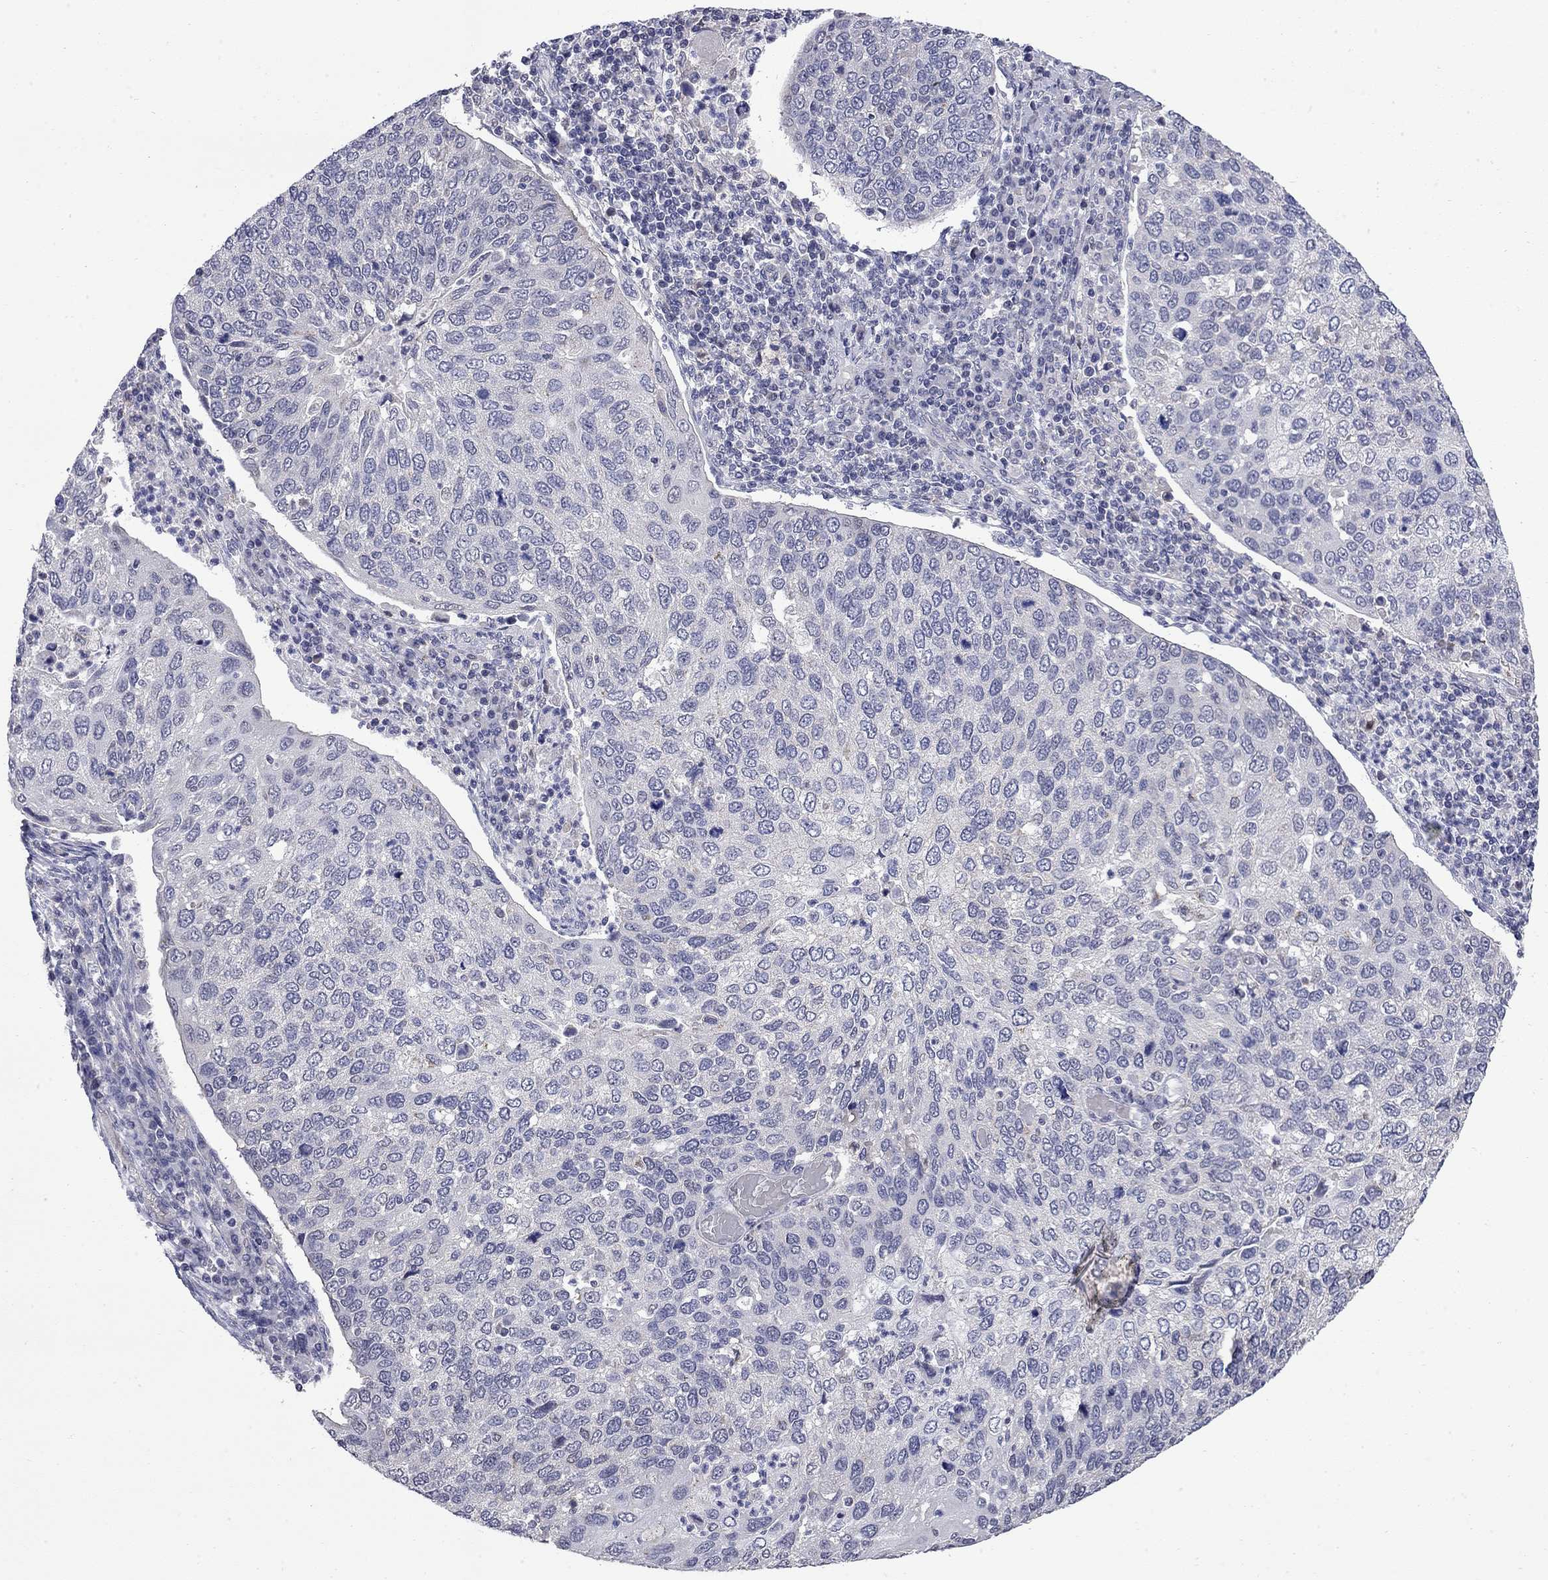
{"staining": {"intensity": "negative", "quantity": "none", "location": "none"}, "tissue": "cervical cancer", "cell_type": "Tumor cells", "image_type": "cancer", "snomed": [{"axis": "morphology", "description": "Squamous cell carcinoma, NOS"}, {"axis": "topography", "description": "Cervix"}], "caption": "A high-resolution image shows immunohistochemistry (IHC) staining of squamous cell carcinoma (cervical), which shows no significant staining in tumor cells.", "gene": "HTR4", "patient": {"sex": "female", "age": 54}}